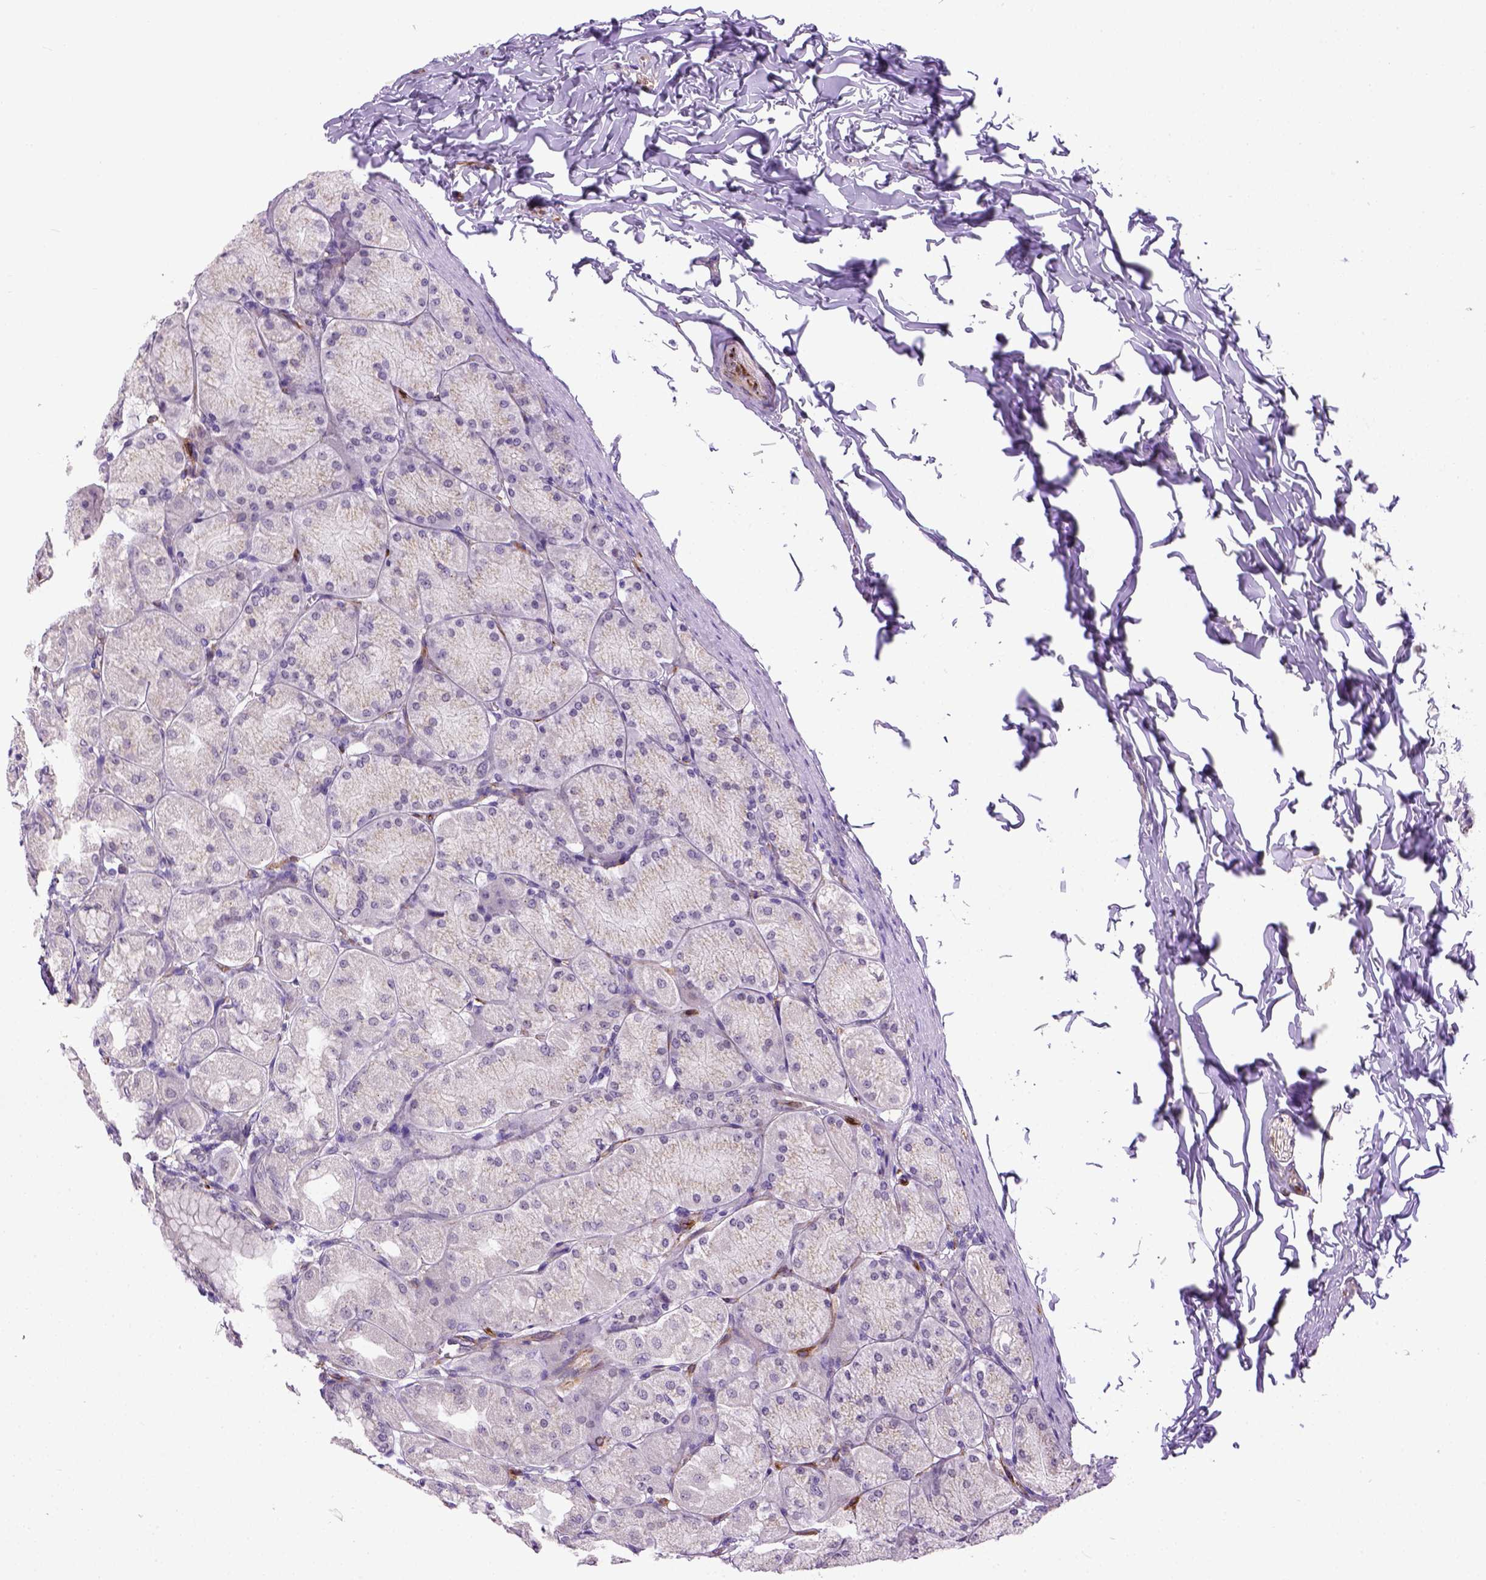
{"staining": {"intensity": "moderate", "quantity": "<25%", "location": "cytoplasmic/membranous"}, "tissue": "stomach", "cell_type": "Glandular cells", "image_type": "normal", "snomed": [{"axis": "morphology", "description": "Normal tissue, NOS"}, {"axis": "topography", "description": "Stomach, upper"}], "caption": "A low amount of moderate cytoplasmic/membranous positivity is identified in about <25% of glandular cells in normal stomach. (DAB (3,3'-diaminobenzidine) IHC with brightfield microscopy, high magnification).", "gene": "KAZN", "patient": {"sex": "female", "age": 56}}